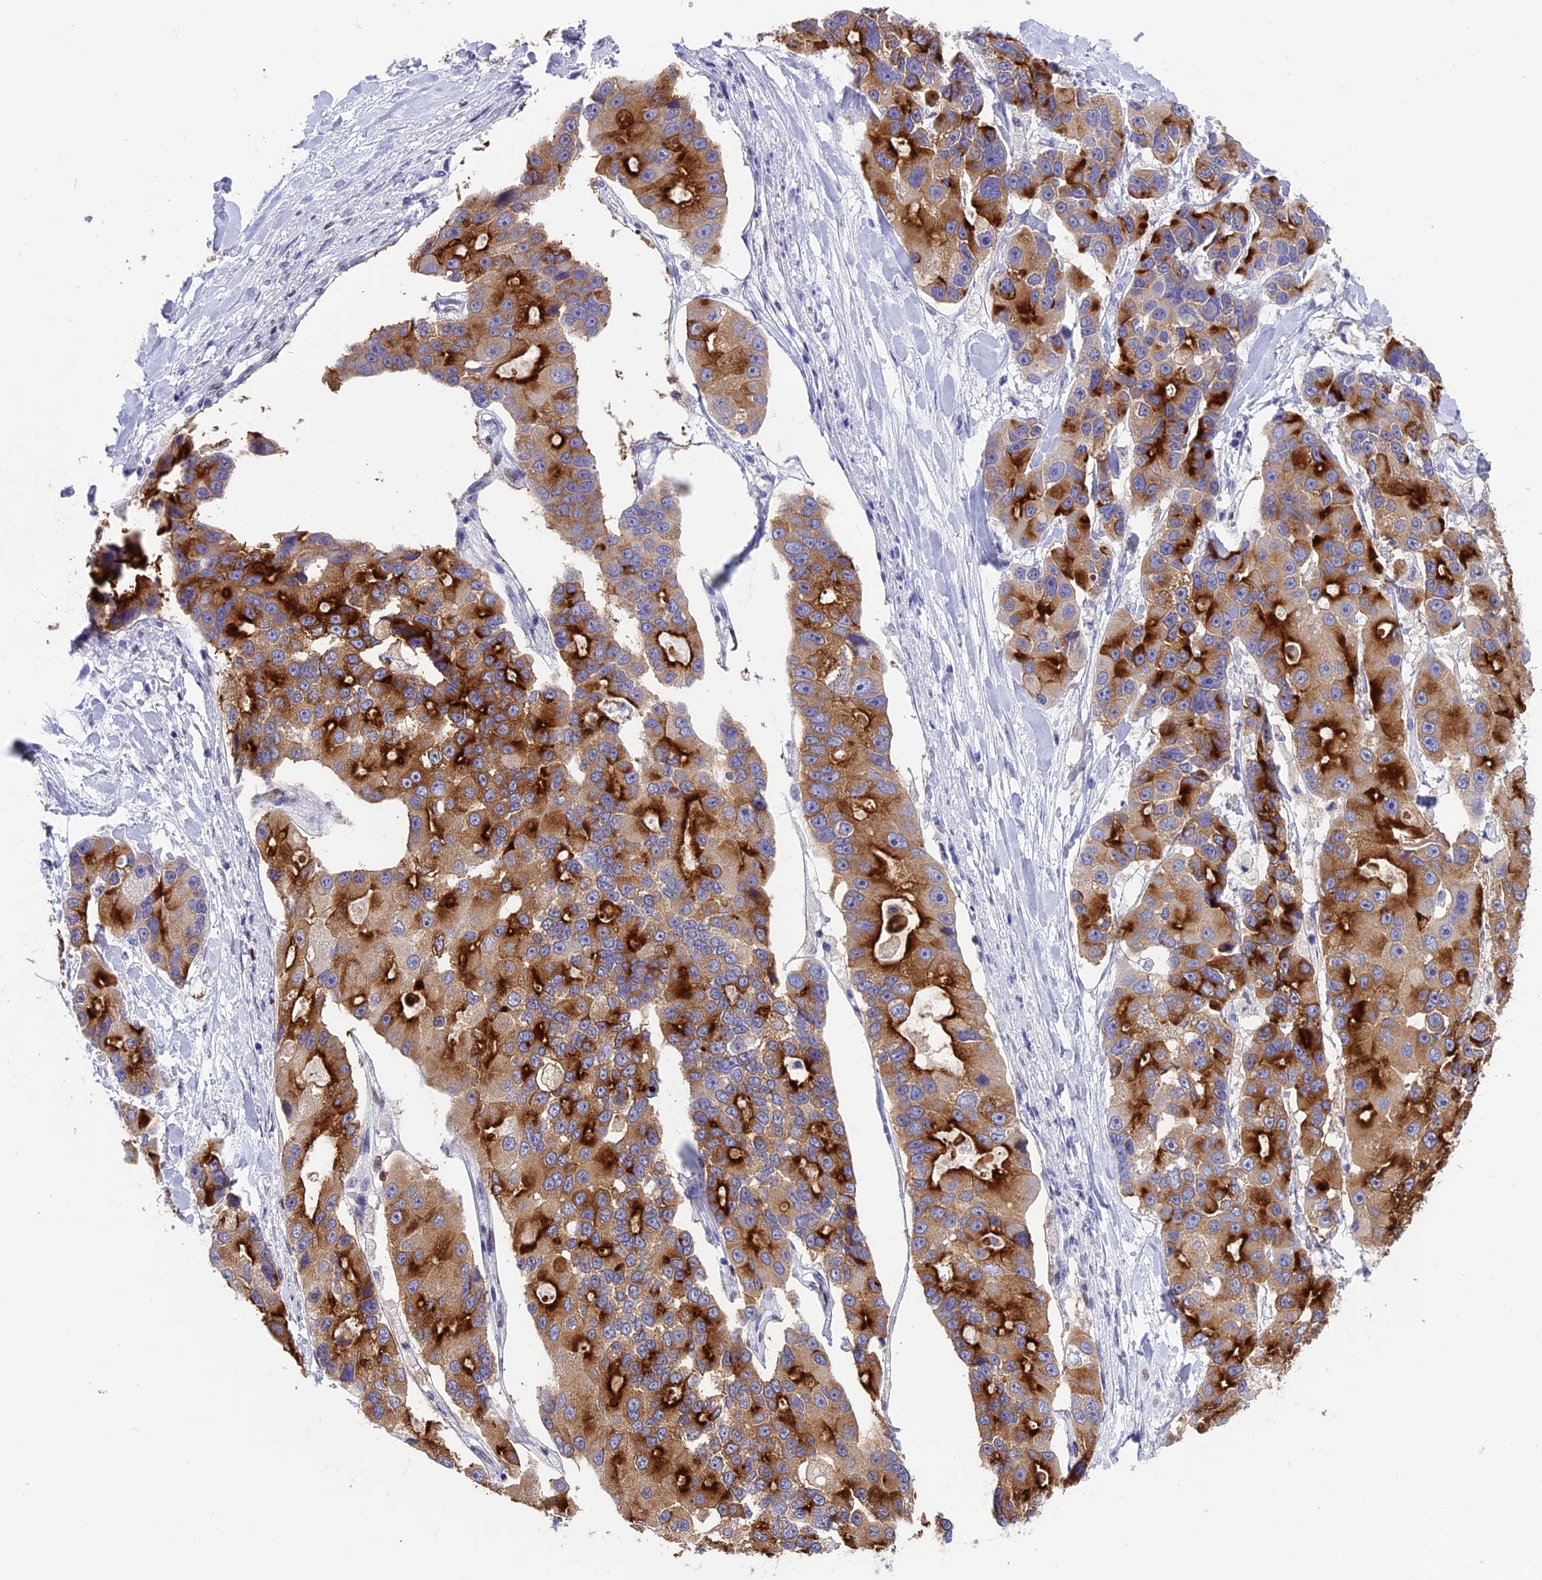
{"staining": {"intensity": "strong", "quantity": ">75%", "location": "cytoplasmic/membranous"}, "tissue": "lung cancer", "cell_type": "Tumor cells", "image_type": "cancer", "snomed": [{"axis": "morphology", "description": "Adenocarcinoma, NOS"}, {"axis": "topography", "description": "Lung"}], "caption": "Adenocarcinoma (lung) stained with DAB (3,3'-diaminobenzidine) immunohistochemistry (IHC) shows high levels of strong cytoplasmic/membranous expression in approximately >75% of tumor cells.", "gene": "SPIRE2", "patient": {"sex": "female", "age": 54}}